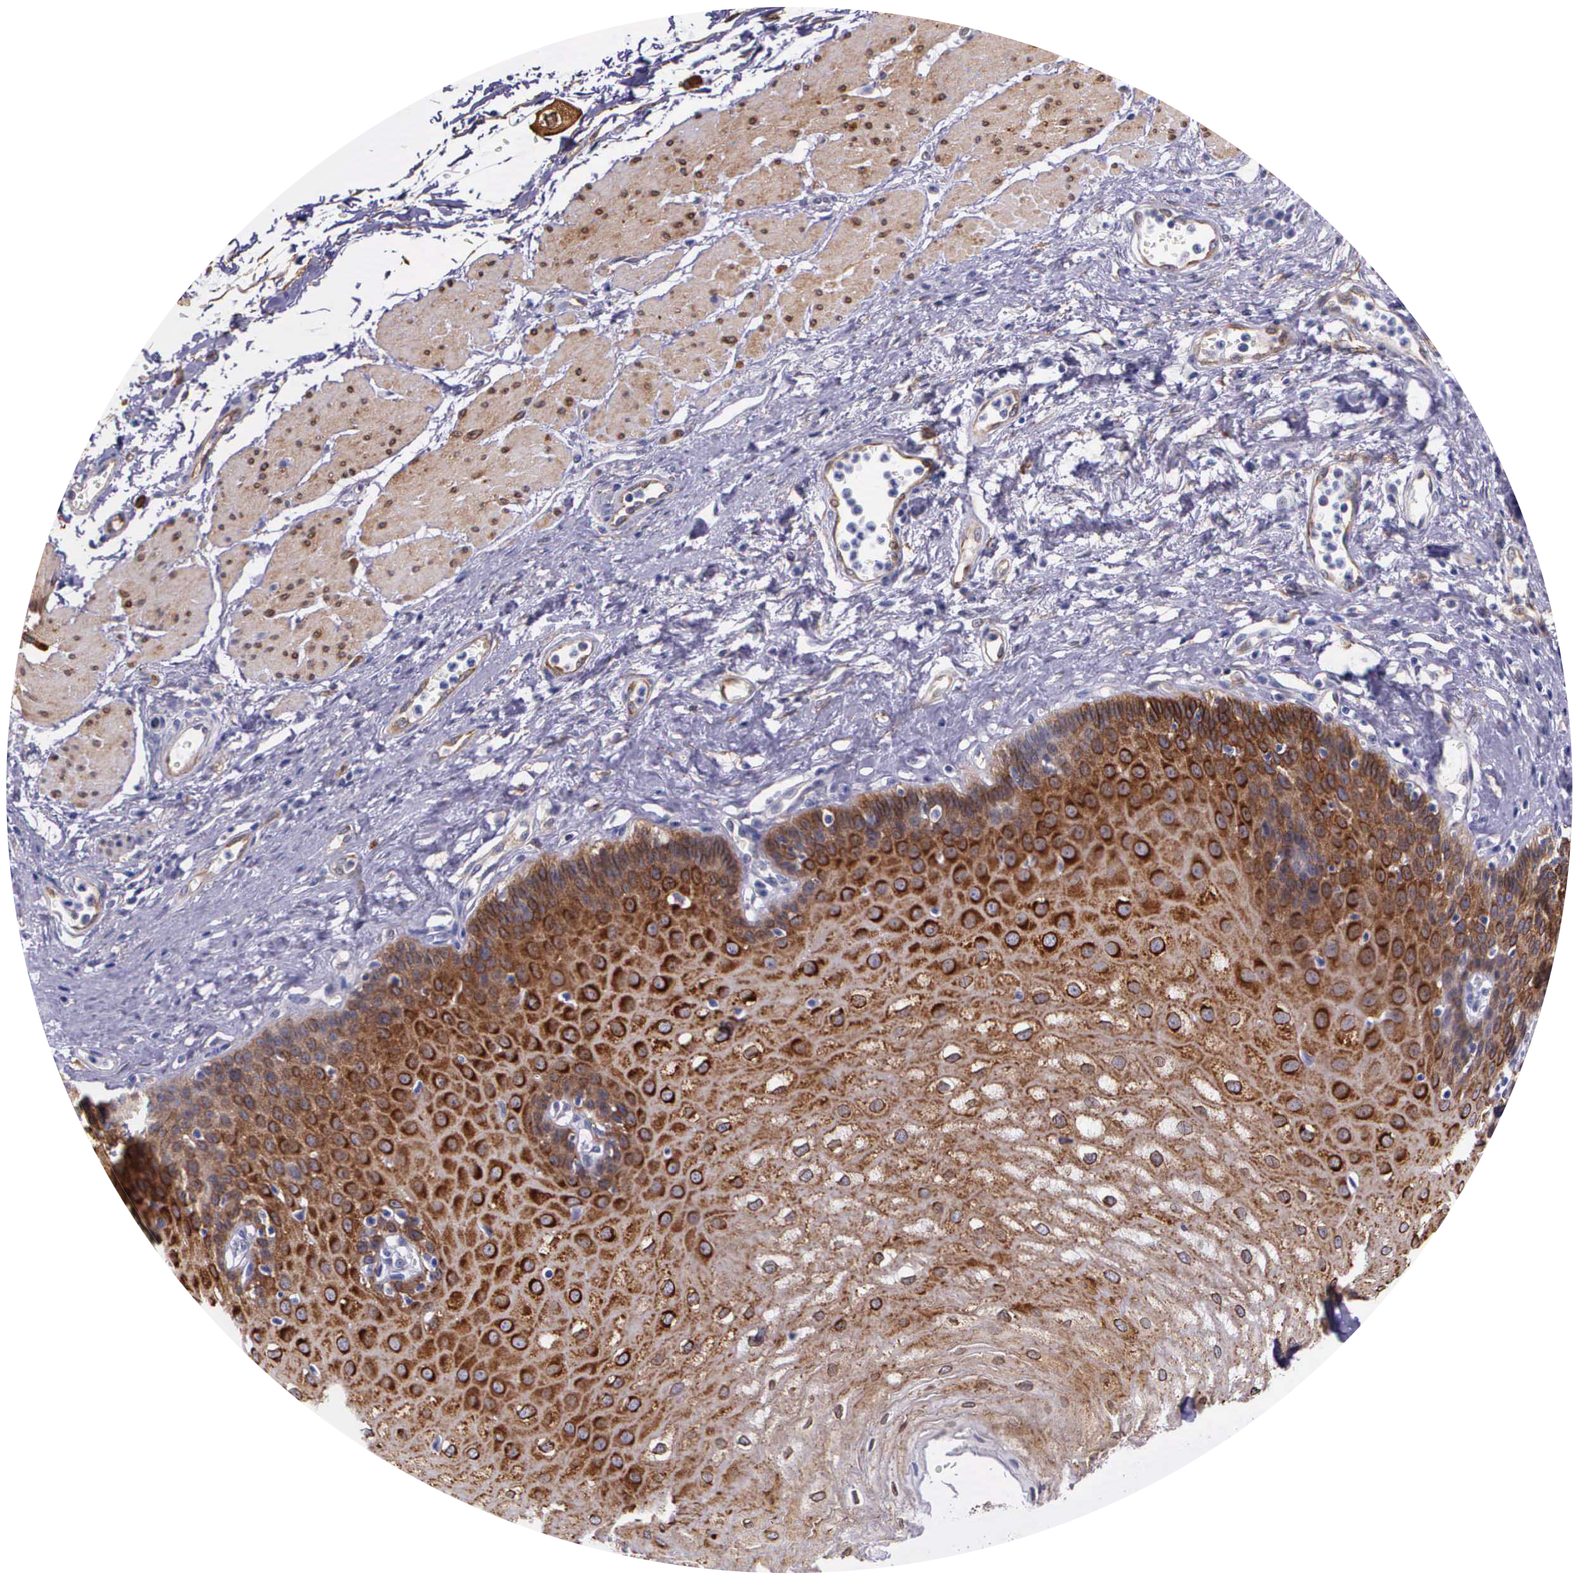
{"staining": {"intensity": "strong", "quantity": ">75%", "location": "cytoplasmic/membranous"}, "tissue": "esophagus", "cell_type": "Squamous epithelial cells", "image_type": "normal", "snomed": [{"axis": "morphology", "description": "Normal tissue, NOS"}, {"axis": "topography", "description": "Esophagus"}], "caption": "A photomicrograph showing strong cytoplasmic/membranous positivity in about >75% of squamous epithelial cells in normal esophagus, as visualized by brown immunohistochemical staining.", "gene": "AHNAK2", "patient": {"sex": "male", "age": 65}}